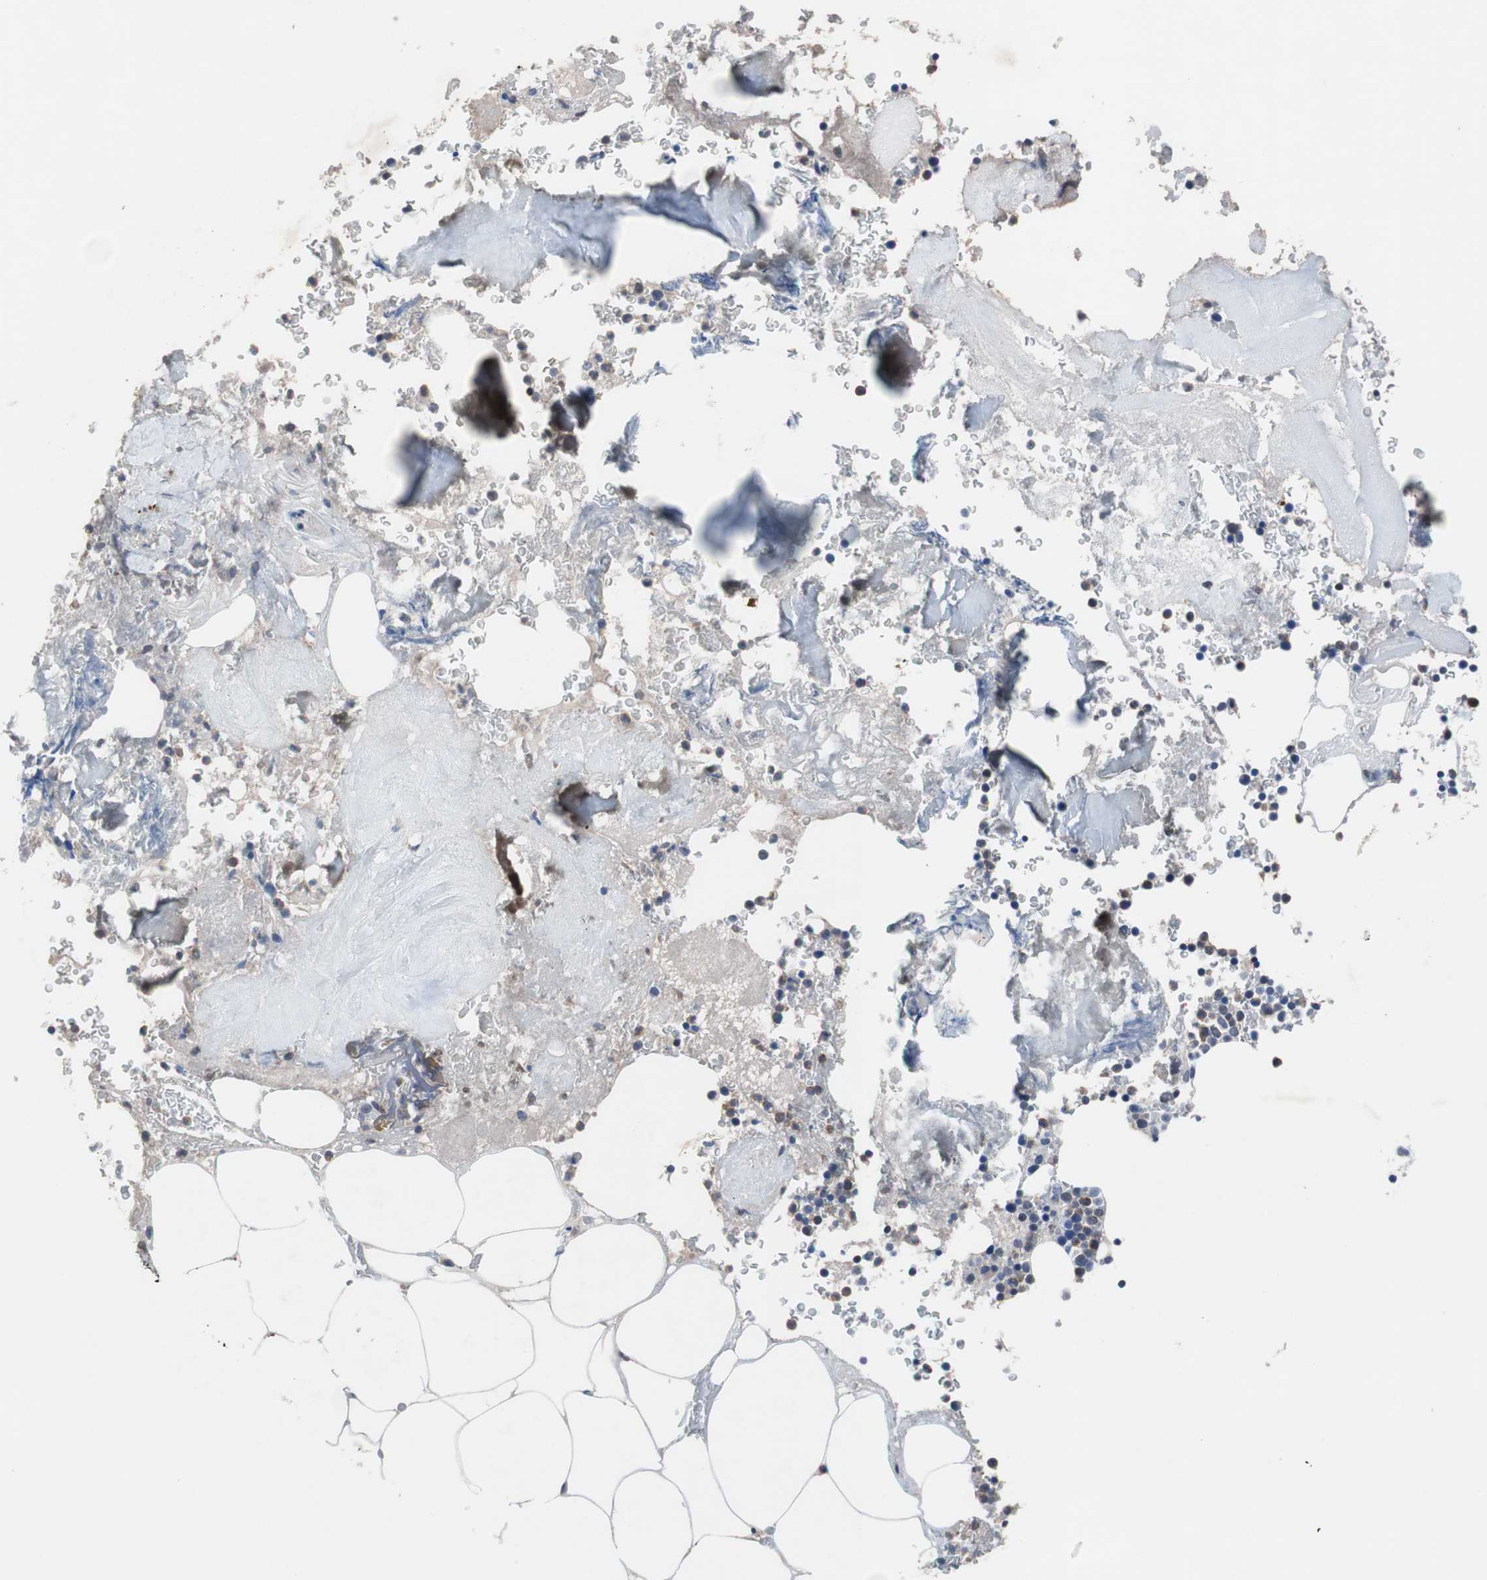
{"staining": {"intensity": "weak", "quantity": "<25%", "location": "cytoplasmic/membranous"}, "tissue": "bone marrow", "cell_type": "Hematopoietic cells", "image_type": "normal", "snomed": [{"axis": "morphology", "description": "Normal tissue, NOS"}, {"axis": "topography", "description": "Bone marrow"}], "caption": "A photomicrograph of bone marrow stained for a protein shows no brown staining in hematopoietic cells.", "gene": "MUTYH", "patient": {"sex": "male"}}